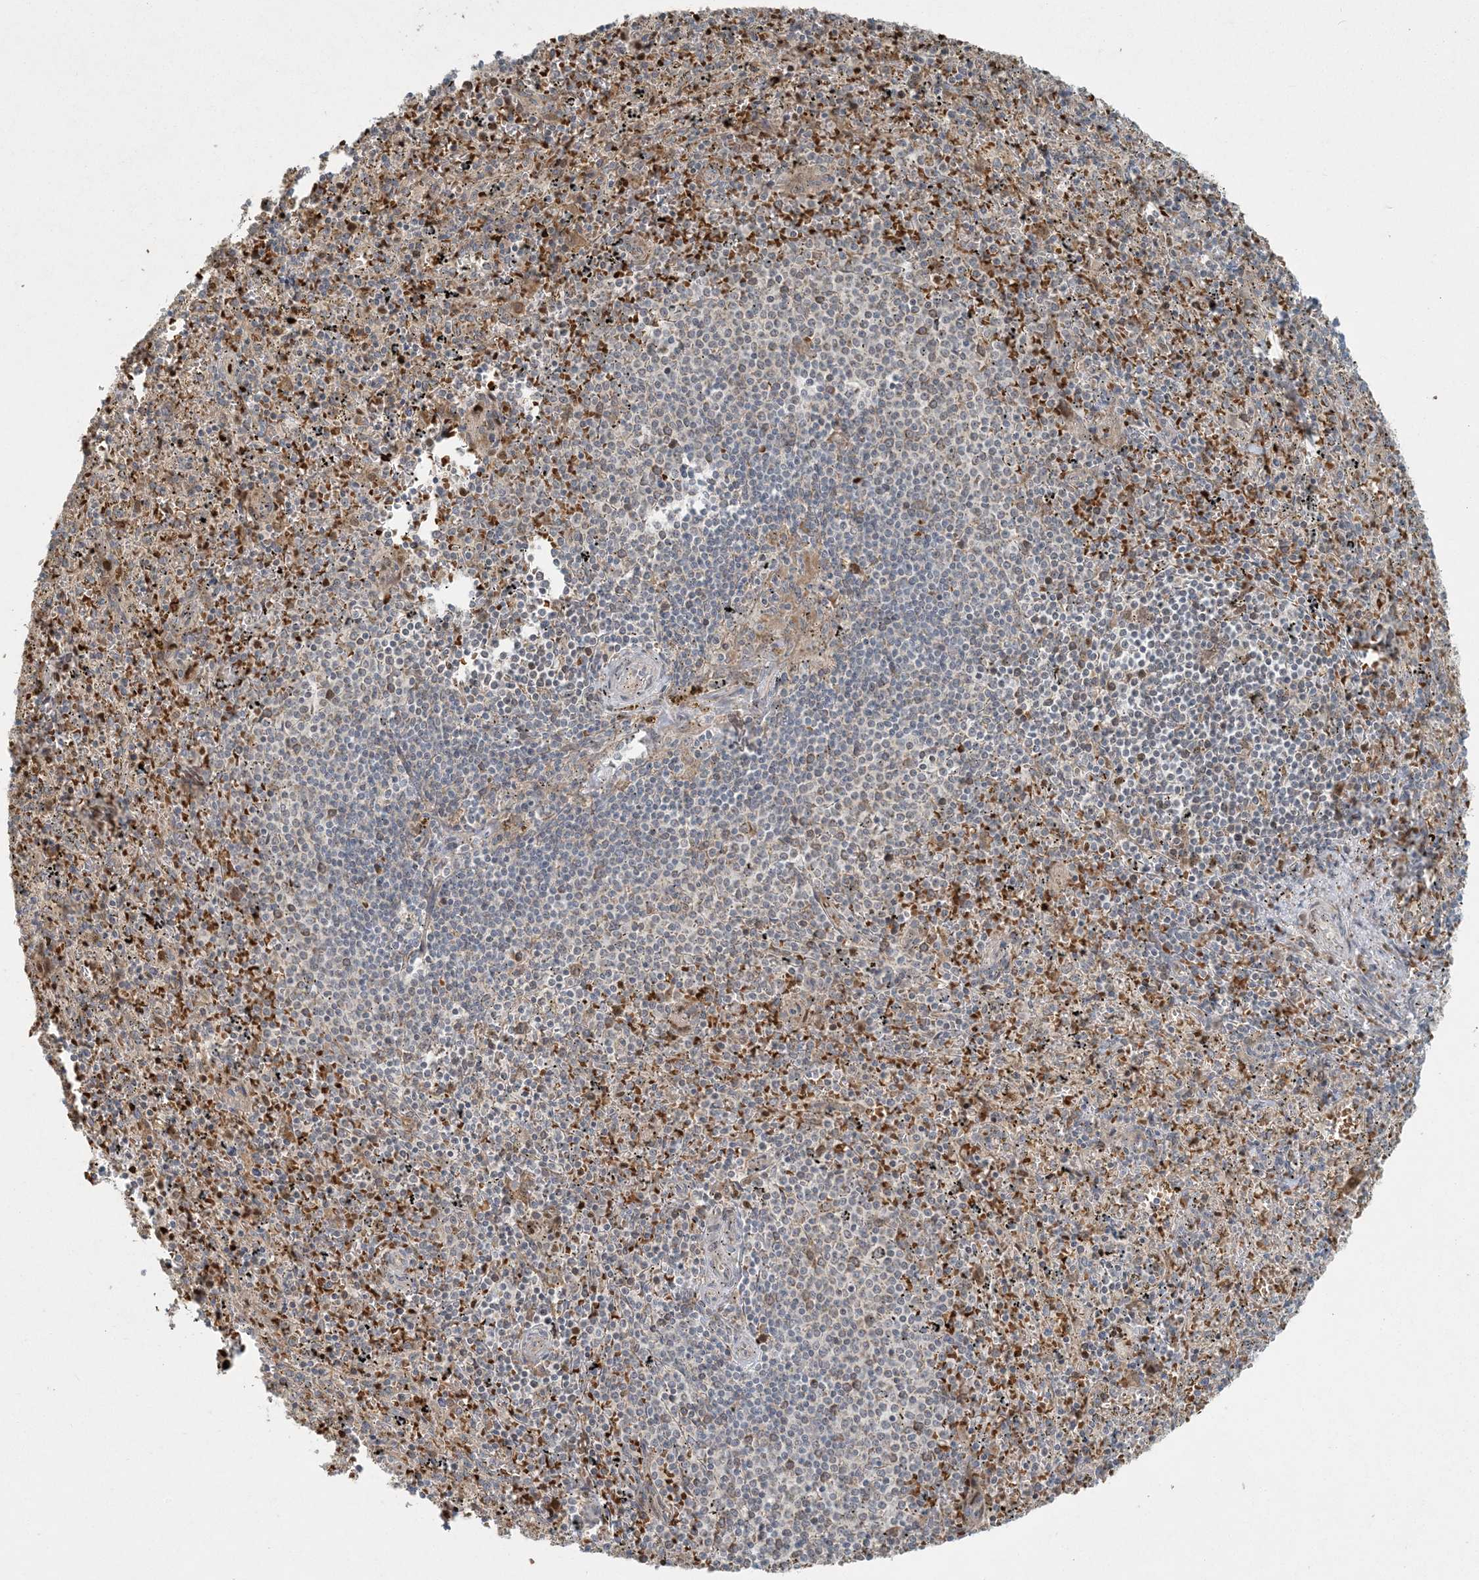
{"staining": {"intensity": "moderate", "quantity": "<25%", "location": "cytoplasmic/membranous"}, "tissue": "spleen", "cell_type": "Cells in red pulp", "image_type": "normal", "snomed": [{"axis": "morphology", "description": "Normal tissue, NOS"}, {"axis": "topography", "description": "Spleen"}], "caption": "Normal spleen was stained to show a protein in brown. There is low levels of moderate cytoplasmic/membranous positivity in about <25% of cells in red pulp.", "gene": "CTDNEP1", "patient": {"sex": "male", "age": 11}}